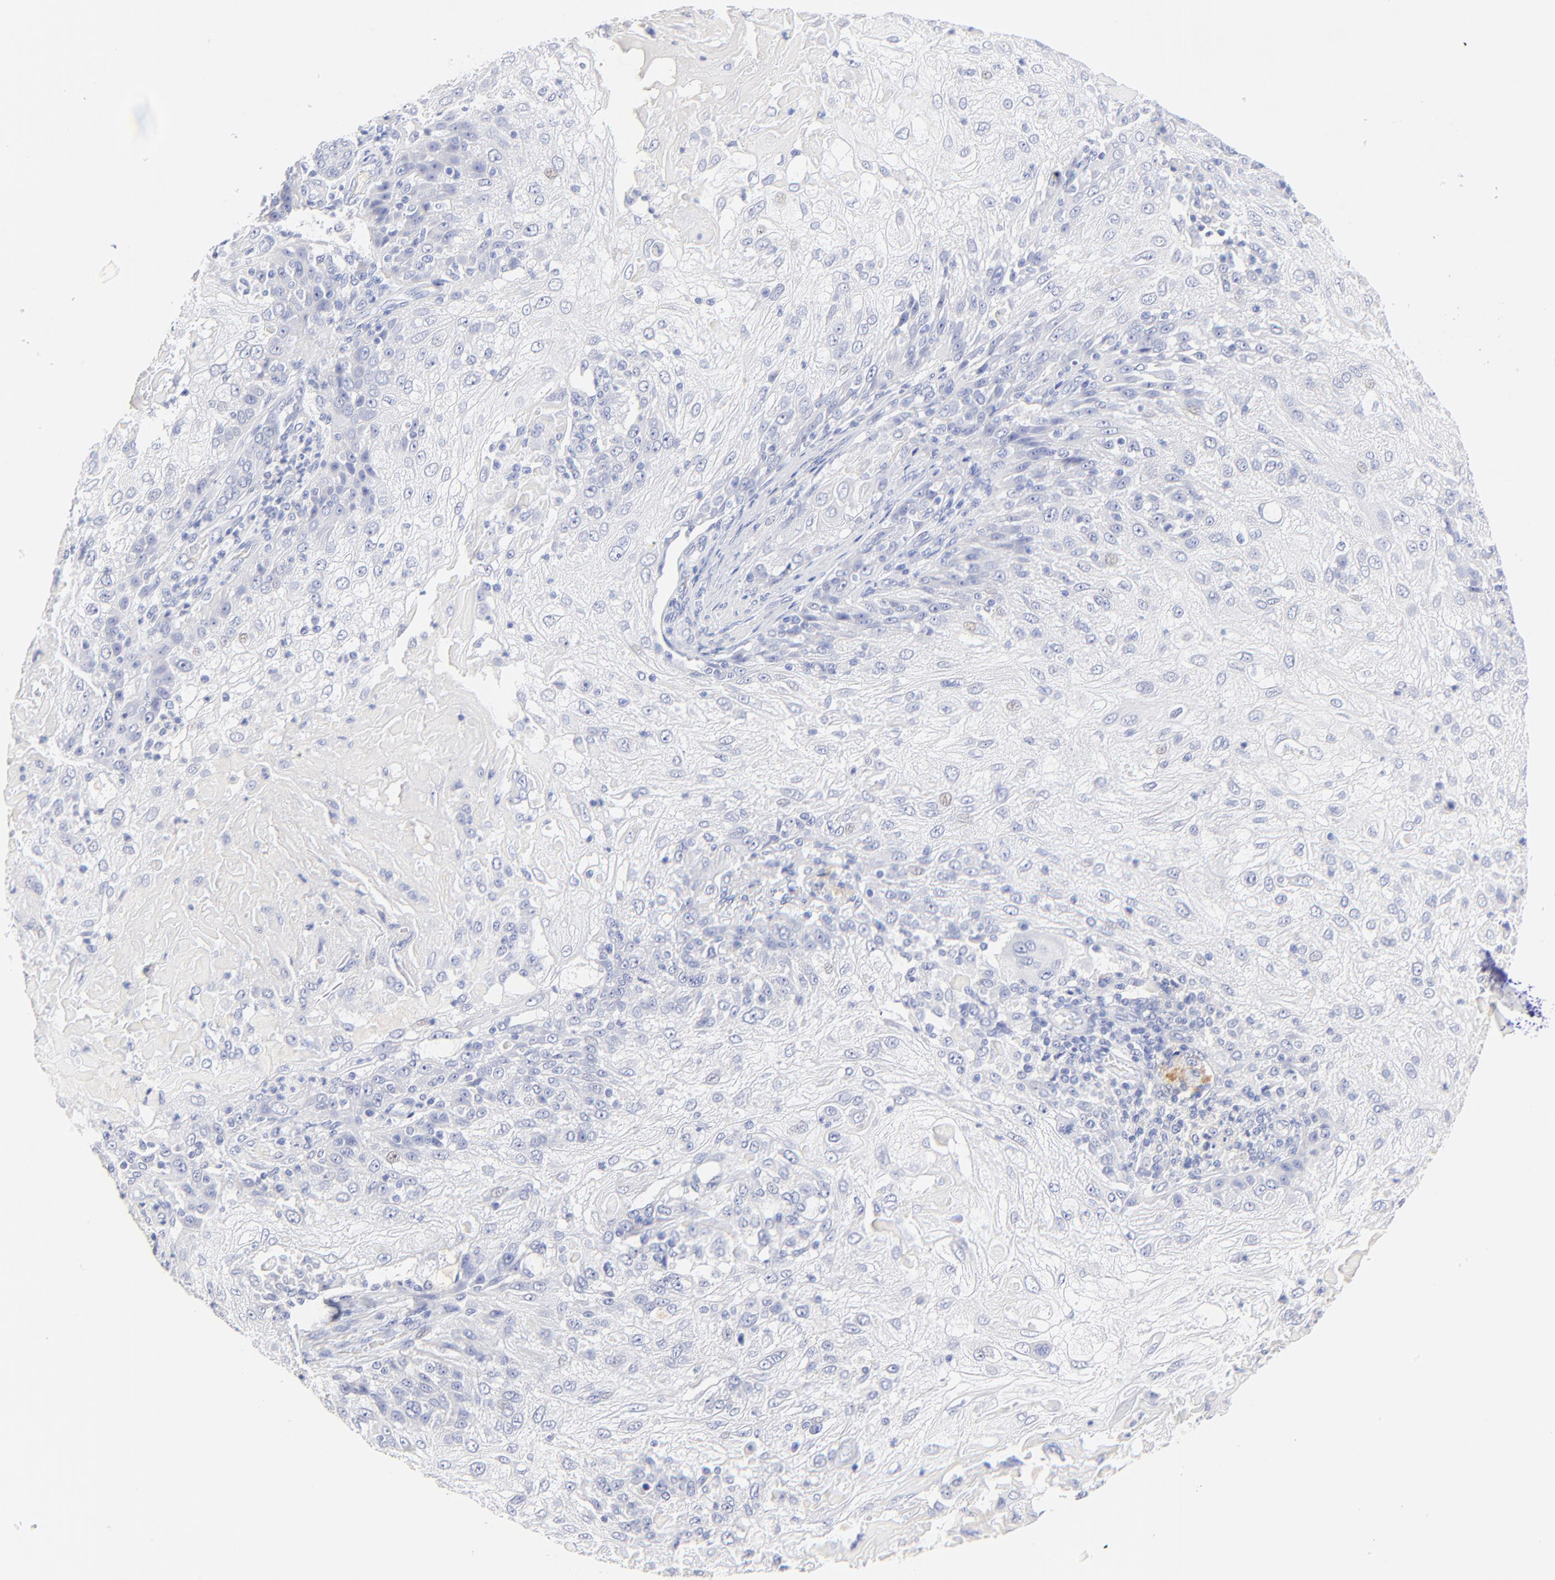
{"staining": {"intensity": "negative", "quantity": "none", "location": "none"}, "tissue": "skin cancer", "cell_type": "Tumor cells", "image_type": "cancer", "snomed": [{"axis": "morphology", "description": "Normal tissue, NOS"}, {"axis": "morphology", "description": "Squamous cell carcinoma, NOS"}, {"axis": "topography", "description": "Skin"}], "caption": "Squamous cell carcinoma (skin) was stained to show a protein in brown. There is no significant expression in tumor cells.", "gene": "SULT4A1", "patient": {"sex": "female", "age": 83}}